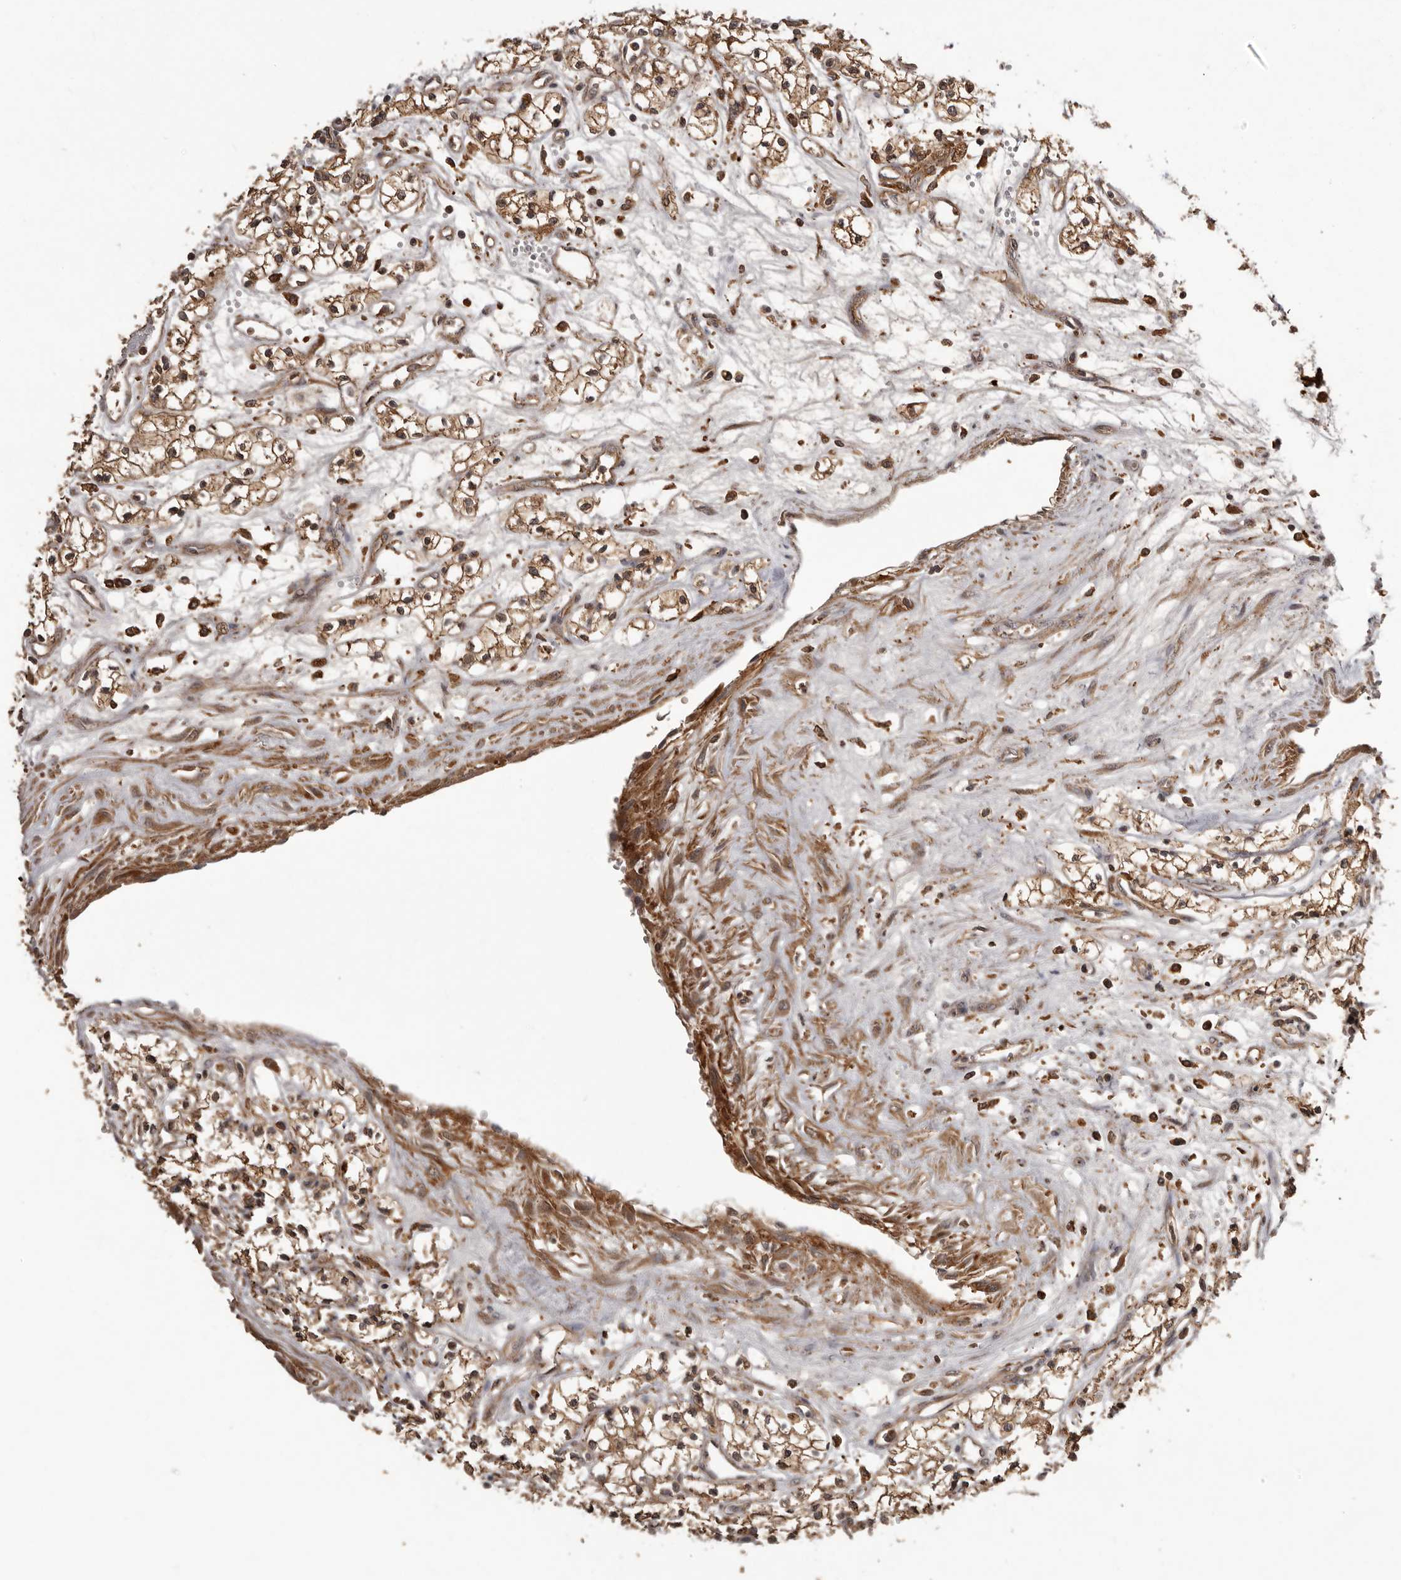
{"staining": {"intensity": "moderate", "quantity": ">75%", "location": "cytoplasmic/membranous"}, "tissue": "renal cancer", "cell_type": "Tumor cells", "image_type": "cancer", "snomed": [{"axis": "morphology", "description": "Adenocarcinoma, NOS"}, {"axis": "topography", "description": "Kidney"}], "caption": "Approximately >75% of tumor cells in adenocarcinoma (renal) exhibit moderate cytoplasmic/membranous protein staining as visualized by brown immunohistochemical staining.", "gene": "SLC22A3", "patient": {"sex": "male", "age": 59}}